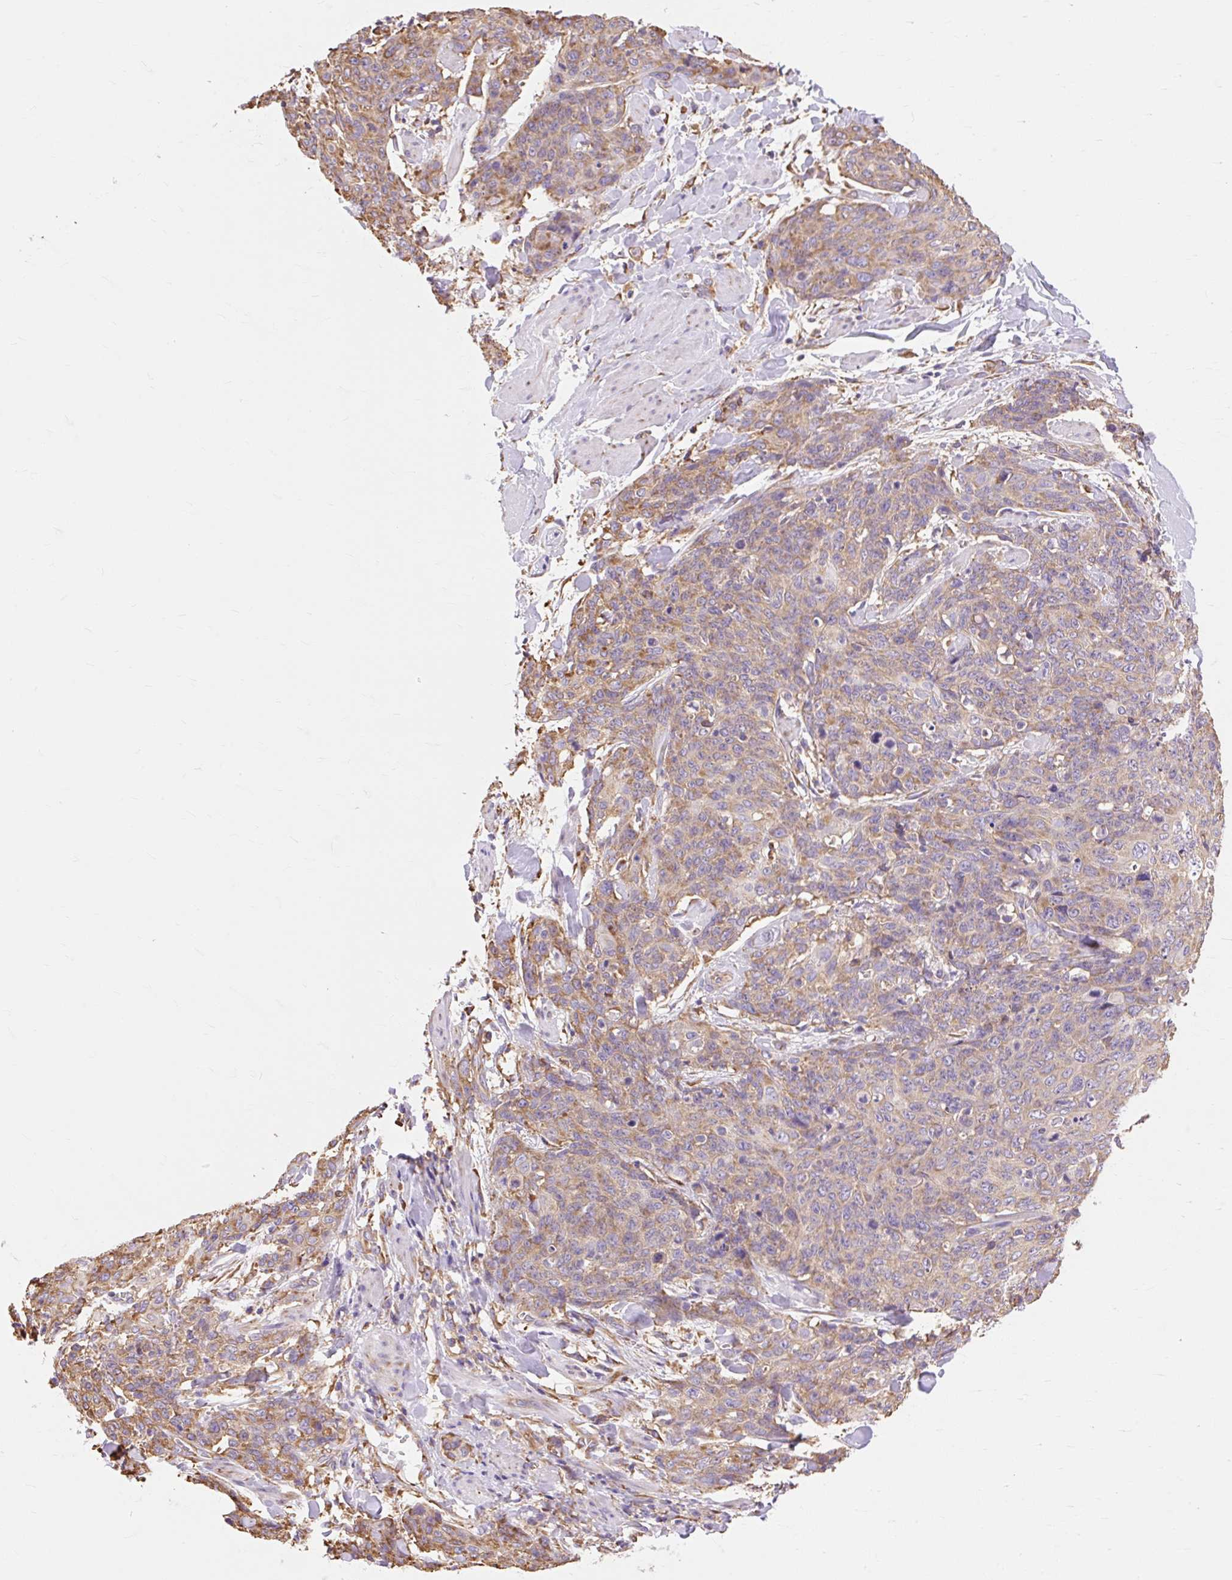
{"staining": {"intensity": "weak", "quantity": ">75%", "location": "cytoplasmic/membranous"}, "tissue": "skin cancer", "cell_type": "Tumor cells", "image_type": "cancer", "snomed": [{"axis": "morphology", "description": "Squamous cell carcinoma, NOS"}, {"axis": "topography", "description": "Skin"}, {"axis": "topography", "description": "Vulva"}], "caption": "Skin cancer stained with DAB immunohistochemistry demonstrates low levels of weak cytoplasmic/membranous staining in approximately >75% of tumor cells. (DAB (3,3'-diaminobenzidine) IHC, brown staining for protein, blue staining for nuclei).", "gene": "RPS17", "patient": {"sex": "female", "age": 85}}